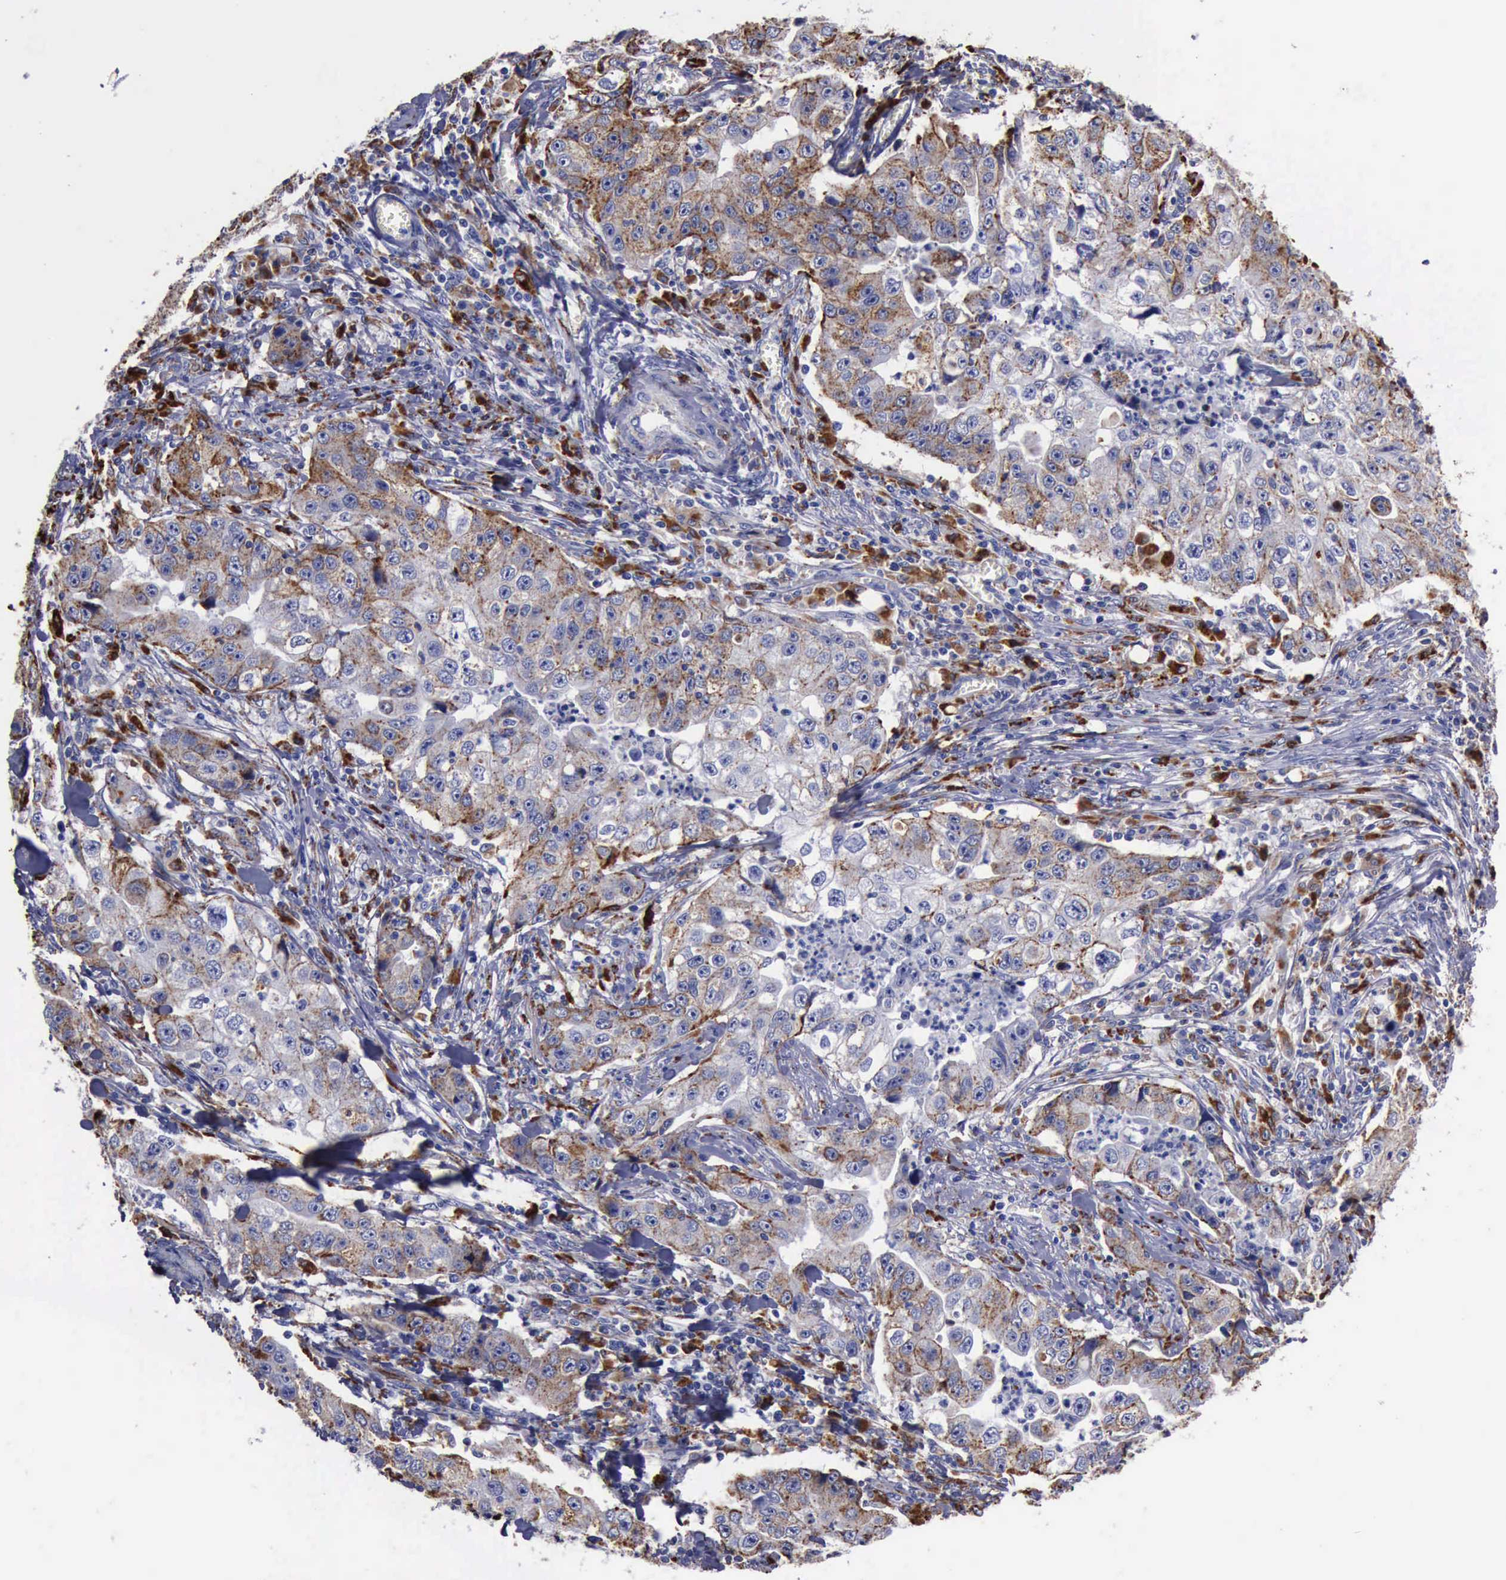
{"staining": {"intensity": "moderate", "quantity": "25%-75%", "location": "cytoplasmic/membranous"}, "tissue": "lung cancer", "cell_type": "Tumor cells", "image_type": "cancer", "snomed": [{"axis": "morphology", "description": "Squamous cell carcinoma, NOS"}, {"axis": "topography", "description": "Lung"}], "caption": "IHC staining of lung cancer, which demonstrates medium levels of moderate cytoplasmic/membranous staining in approximately 25%-75% of tumor cells indicating moderate cytoplasmic/membranous protein staining. The staining was performed using DAB (brown) for protein detection and nuclei were counterstained in hematoxylin (blue).", "gene": "CTSD", "patient": {"sex": "male", "age": 64}}